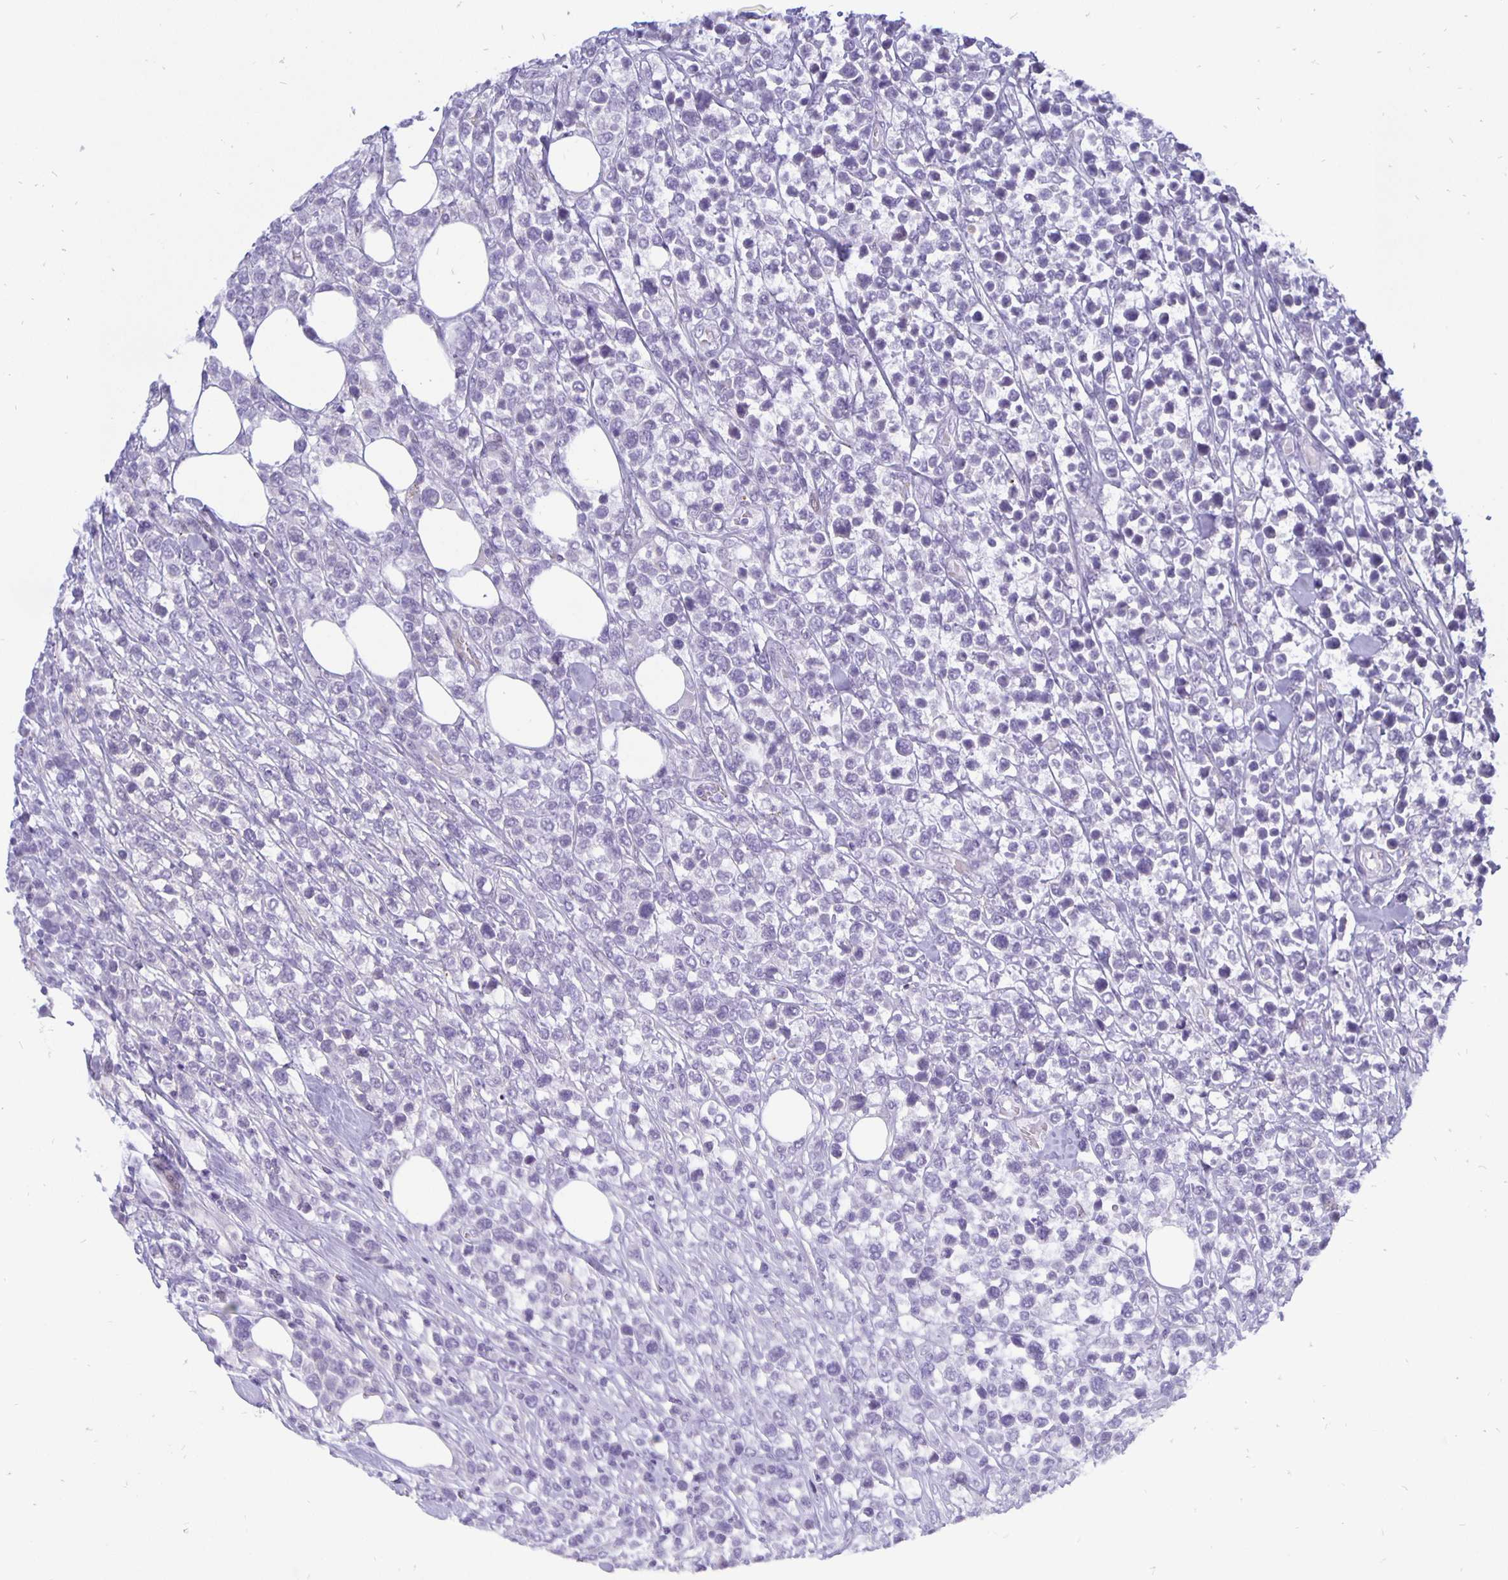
{"staining": {"intensity": "negative", "quantity": "none", "location": "none"}, "tissue": "lymphoma", "cell_type": "Tumor cells", "image_type": "cancer", "snomed": [{"axis": "morphology", "description": "Malignant lymphoma, non-Hodgkin's type, High grade"}, {"axis": "topography", "description": "Soft tissue"}], "caption": "This photomicrograph is of lymphoma stained with IHC to label a protein in brown with the nuclei are counter-stained blue. There is no staining in tumor cells.", "gene": "ERBB2", "patient": {"sex": "female", "age": 56}}